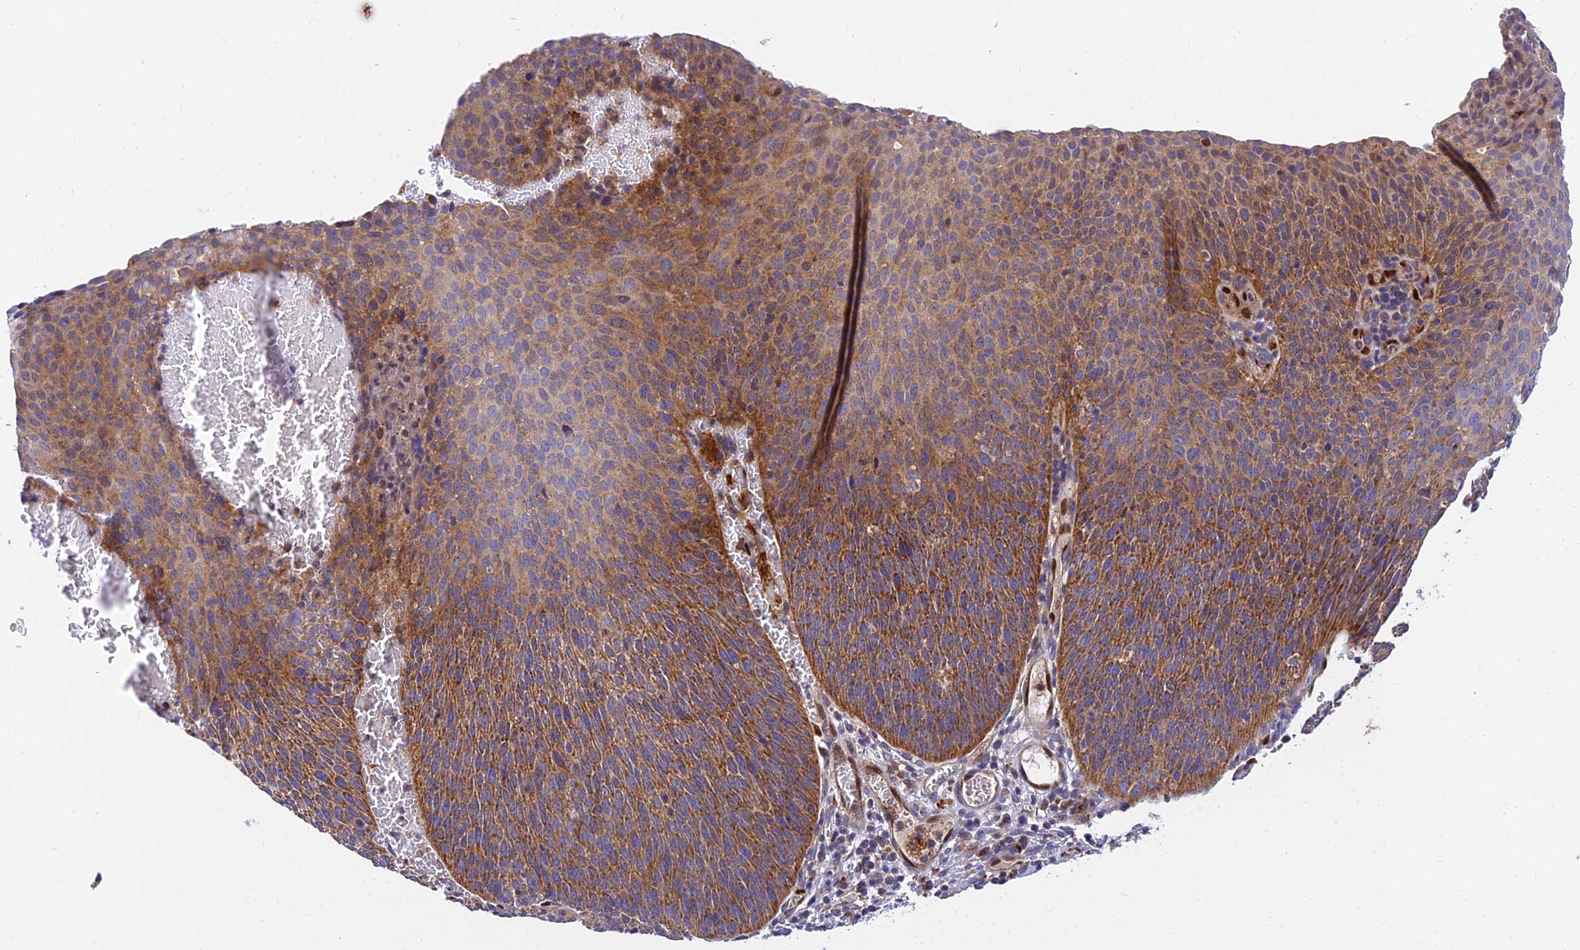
{"staining": {"intensity": "moderate", "quantity": ">75%", "location": "cytoplasmic/membranous"}, "tissue": "cervical cancer", "cell_type": "Tumor cells", "image_type": "cancer", "snomed": [{"axis": "morphology", "description": "Squamous cell carcinoma, NOS"}, {"axis": "topography", "description": "Cervix"}], "caption": "About >75% of tumor cells in cervical squamous cell carcinoma show moderate cytoplasmic/membranous protein staining as visualized by brown immunohistochemical staining.", "gene": "PODNL1", "patient": {"sex": "female", "age": 55}}